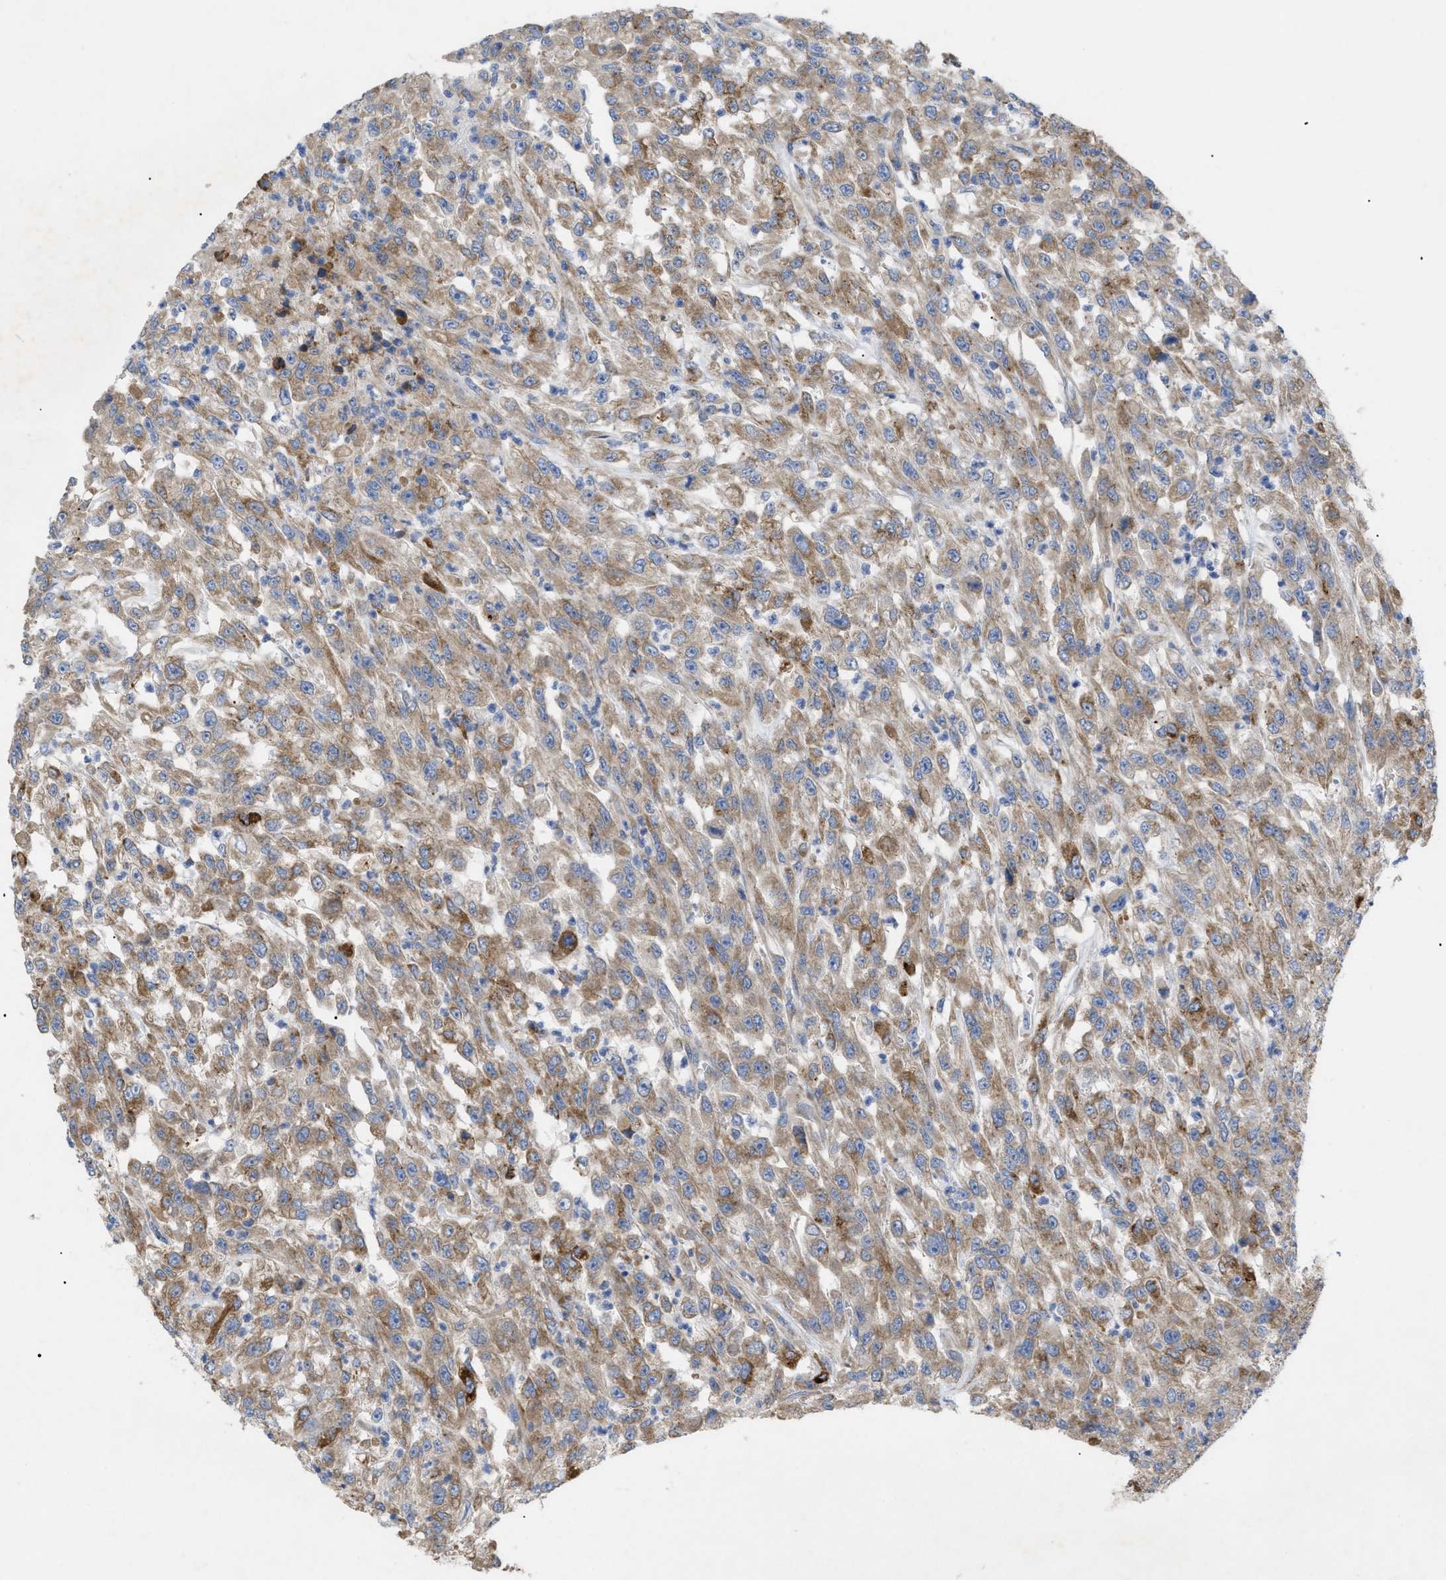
{"staining": {"intensity": "moderate", "quantity": ">75%", "location": "cytoplasmic/membranous"}, "tissue": "urothelial cancer", "cell_type": "Tumor cells", "image_type": "cancer", "snomed": [{"axis": "morphology", "description": "Urothelial carcinoma, High grade"}, {"axis": "topography", "description": "Urinary bladder"}], "caption": "Protein analysis of urothelial cancer tissue demonstrates moderate cytoplasmic/membranous expression in about >75% of tumor cells. (Brightfield microscopy of DAB IHC at high magnification).", "gene": "SLC50A1", "patient": {"sex": "male", "age": 46}}